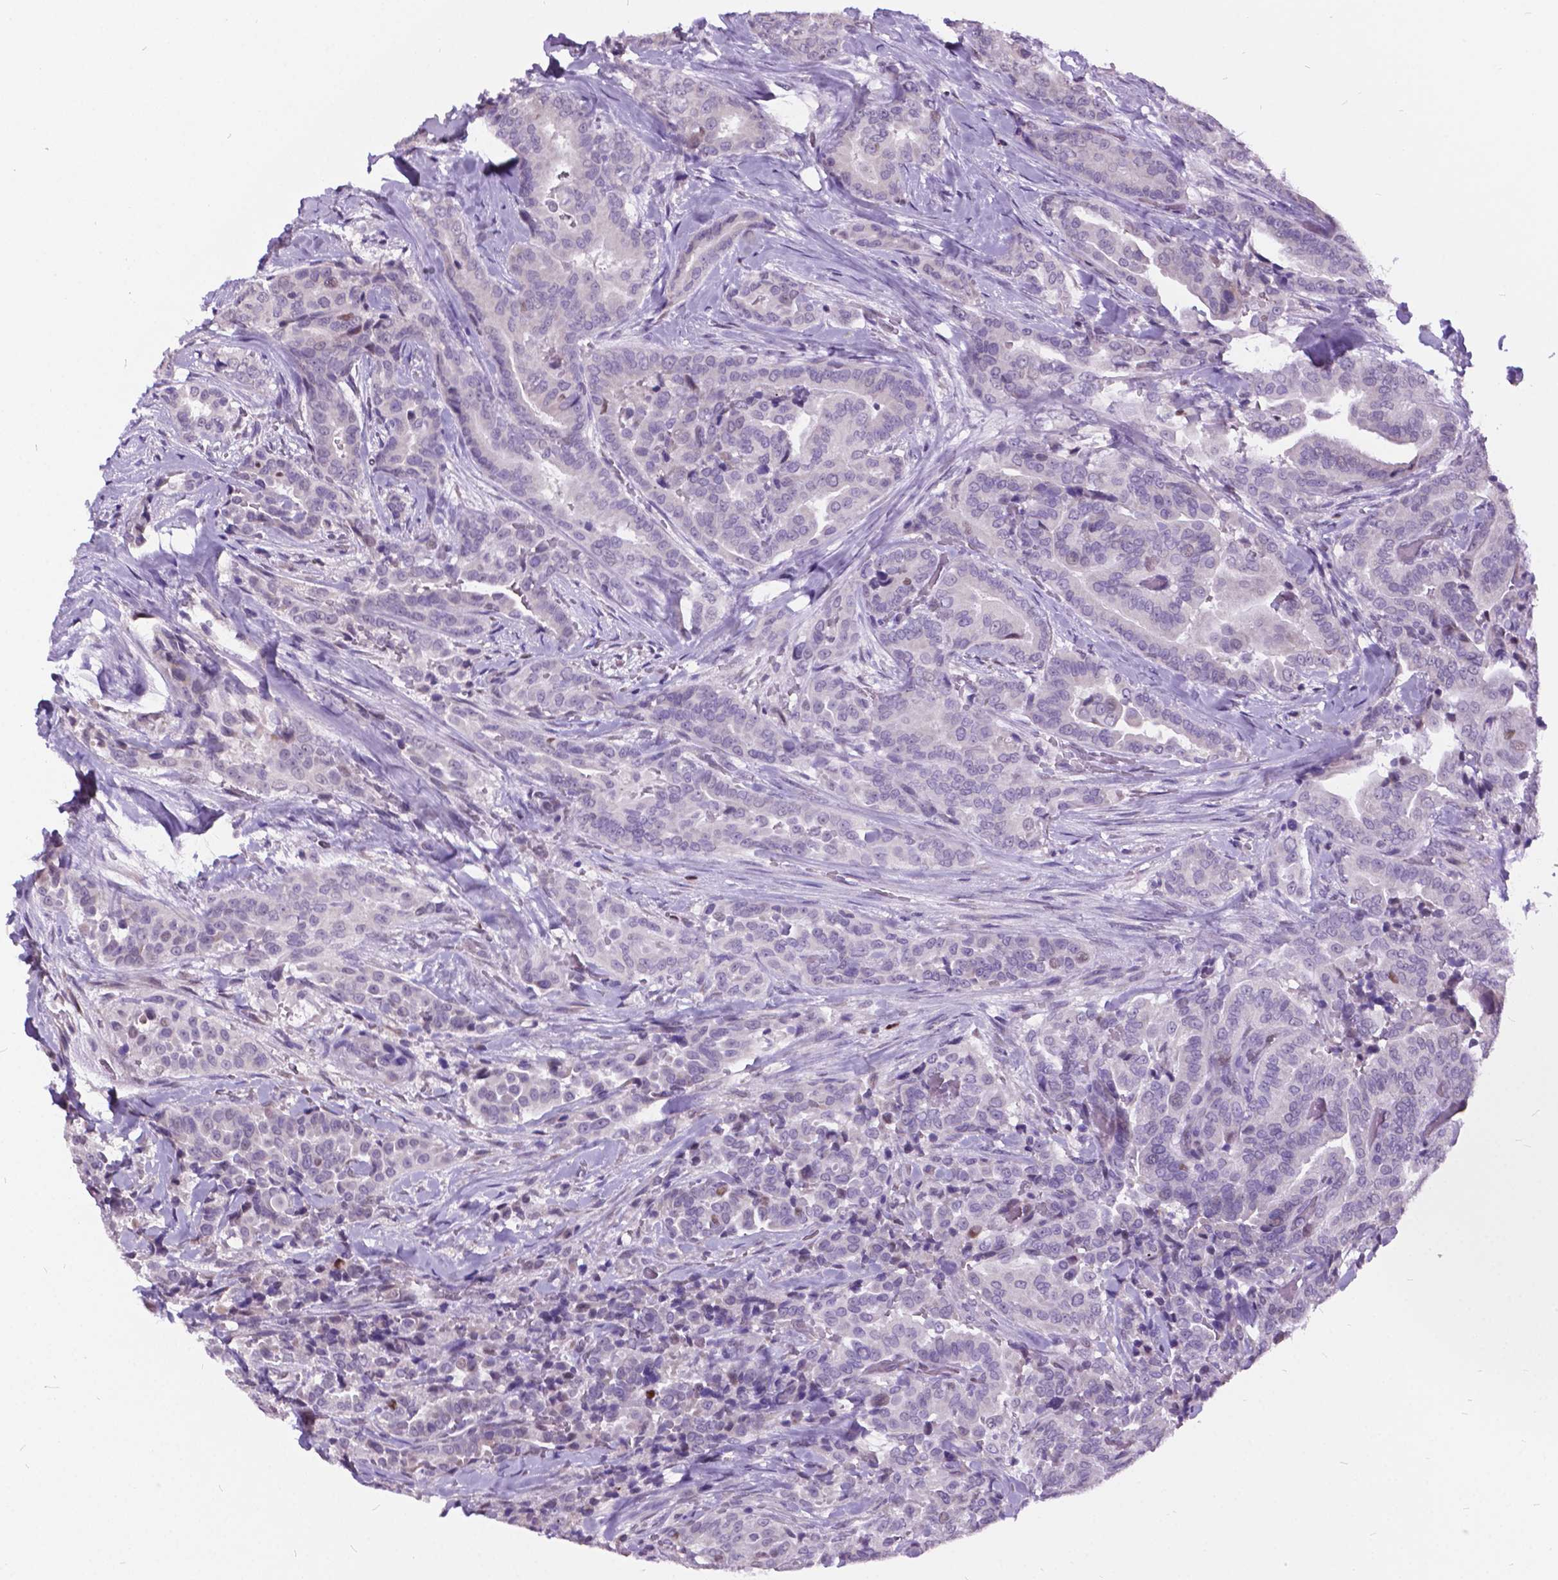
{"staining": {"intensity": "negative", "quantity": "none", "location": "none"}, "tissue": "thyroid cancer", "cell_type": "Tumor cells", "image_type": "cancer", "snomed": [{"axis": "morphology", "description": "Papillary adenocarcinoma, NOS"}, {"axis": "topography", "description": "Thyroid gland"}], "caption": "Papillary adenocarcinoma (thyroid) was stained to show a protein in brown. There is no significant staining in tumor cells.", "gene": "DPF3", "patient": {"sex": "male", "age": 61}}